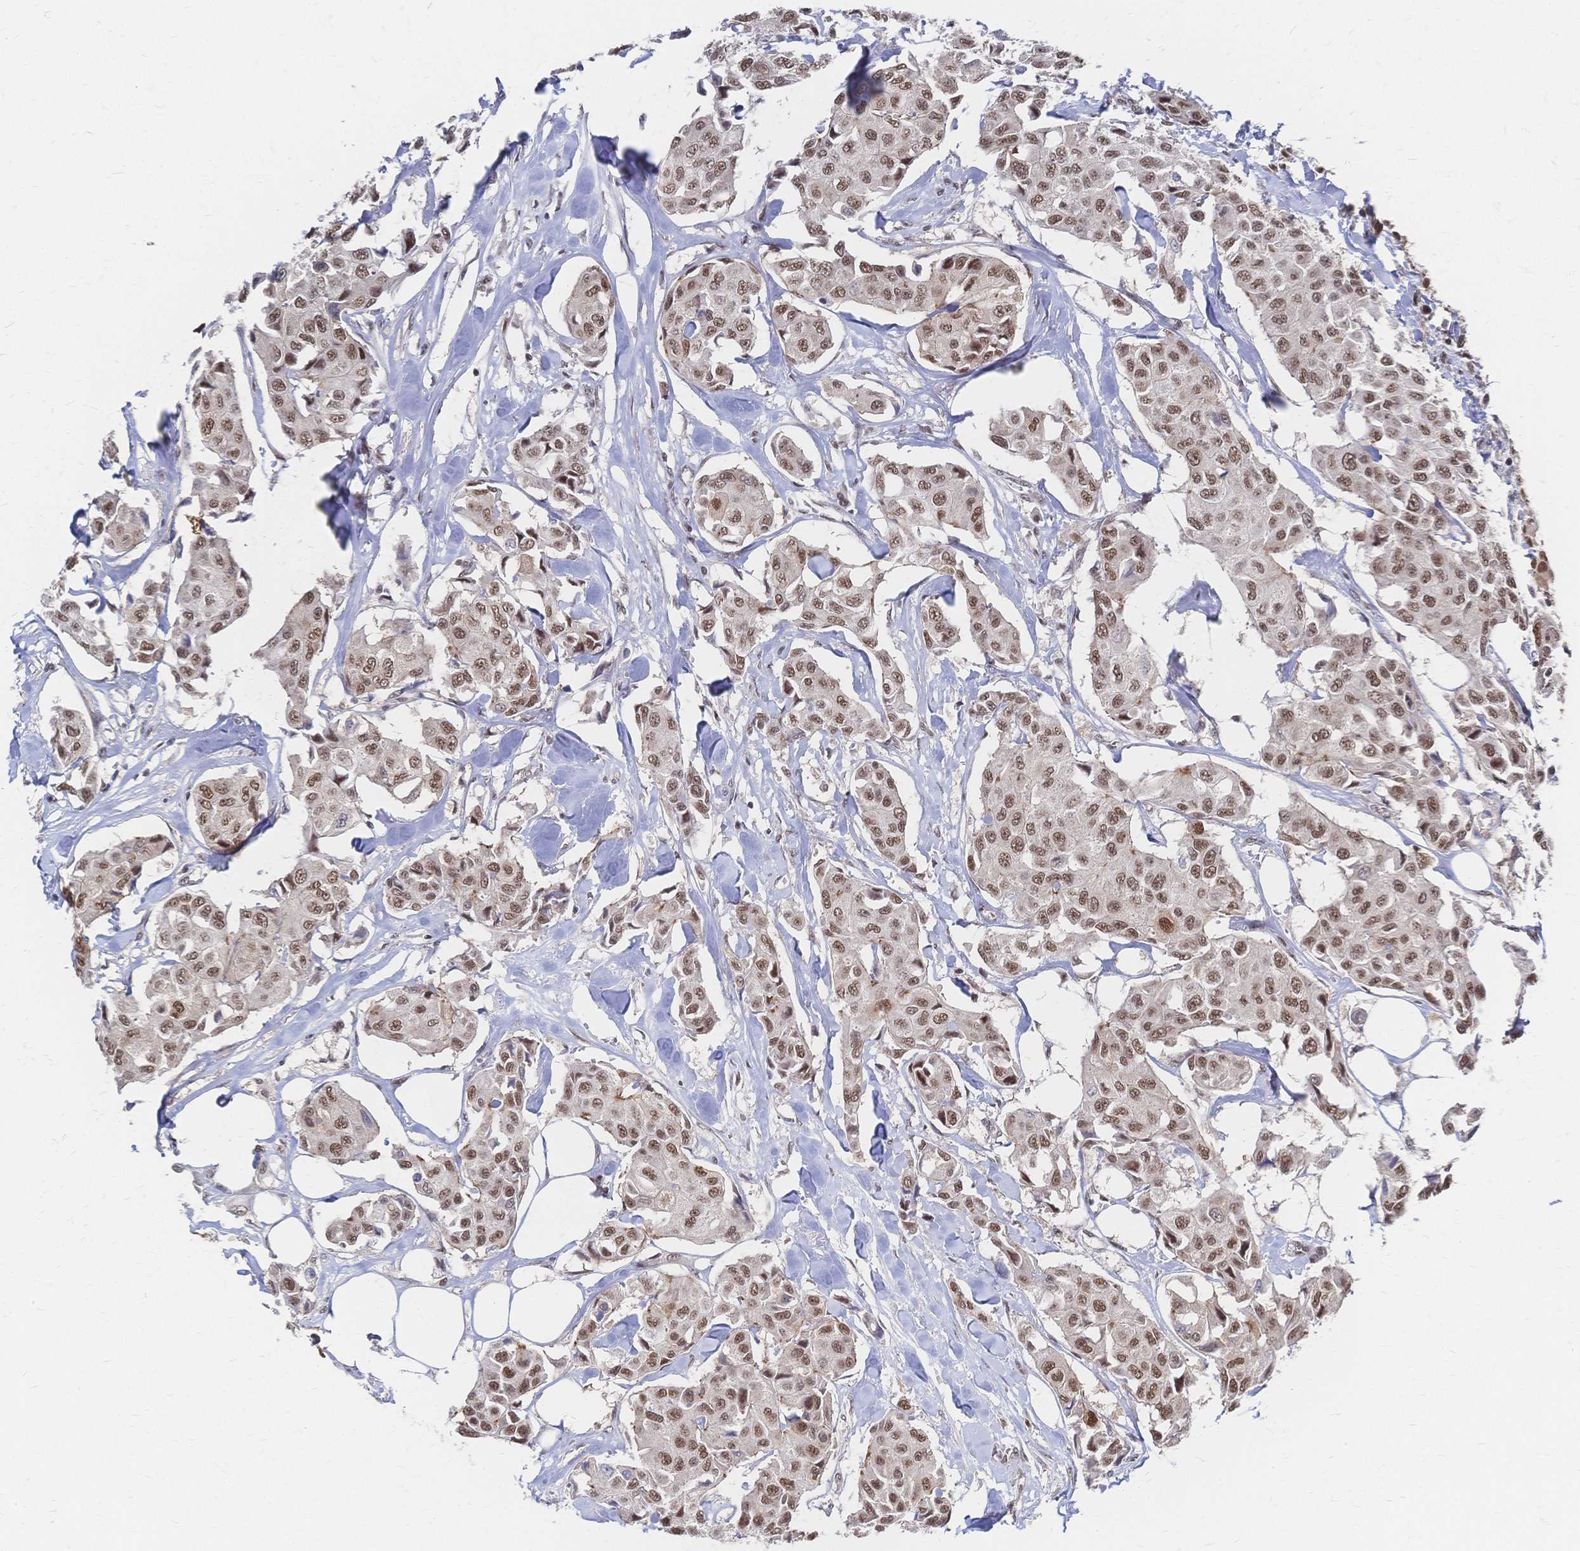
{"staining": {"intensity": "moderate", "quantity": ">75%", "location": "nuclear"}, "tissue": "breast cancer", "cell_type": "Tumor cells", "image_type": "cancer", "snomed": [{"axis": "morphology", "description": "Duct carcinoma"}, {"axis": "topography", "description": "Breast"}, {"axis": "topography", "description": "Lymph node"}], "caption": "Immunohistochemistry staining of breast cancer, which displays medium levels of moderate nuclear expression in approximately >75% of tumor cells indicating moderate nuclear protein staining. The staining was performed using DAB (3,3'-diaminobenzidine) (brown) for protein detection and nuclei were counterstained in hematoxylin (blue).", "gene": "NELFA", "patient": {"sex": "female", "age": 80}}